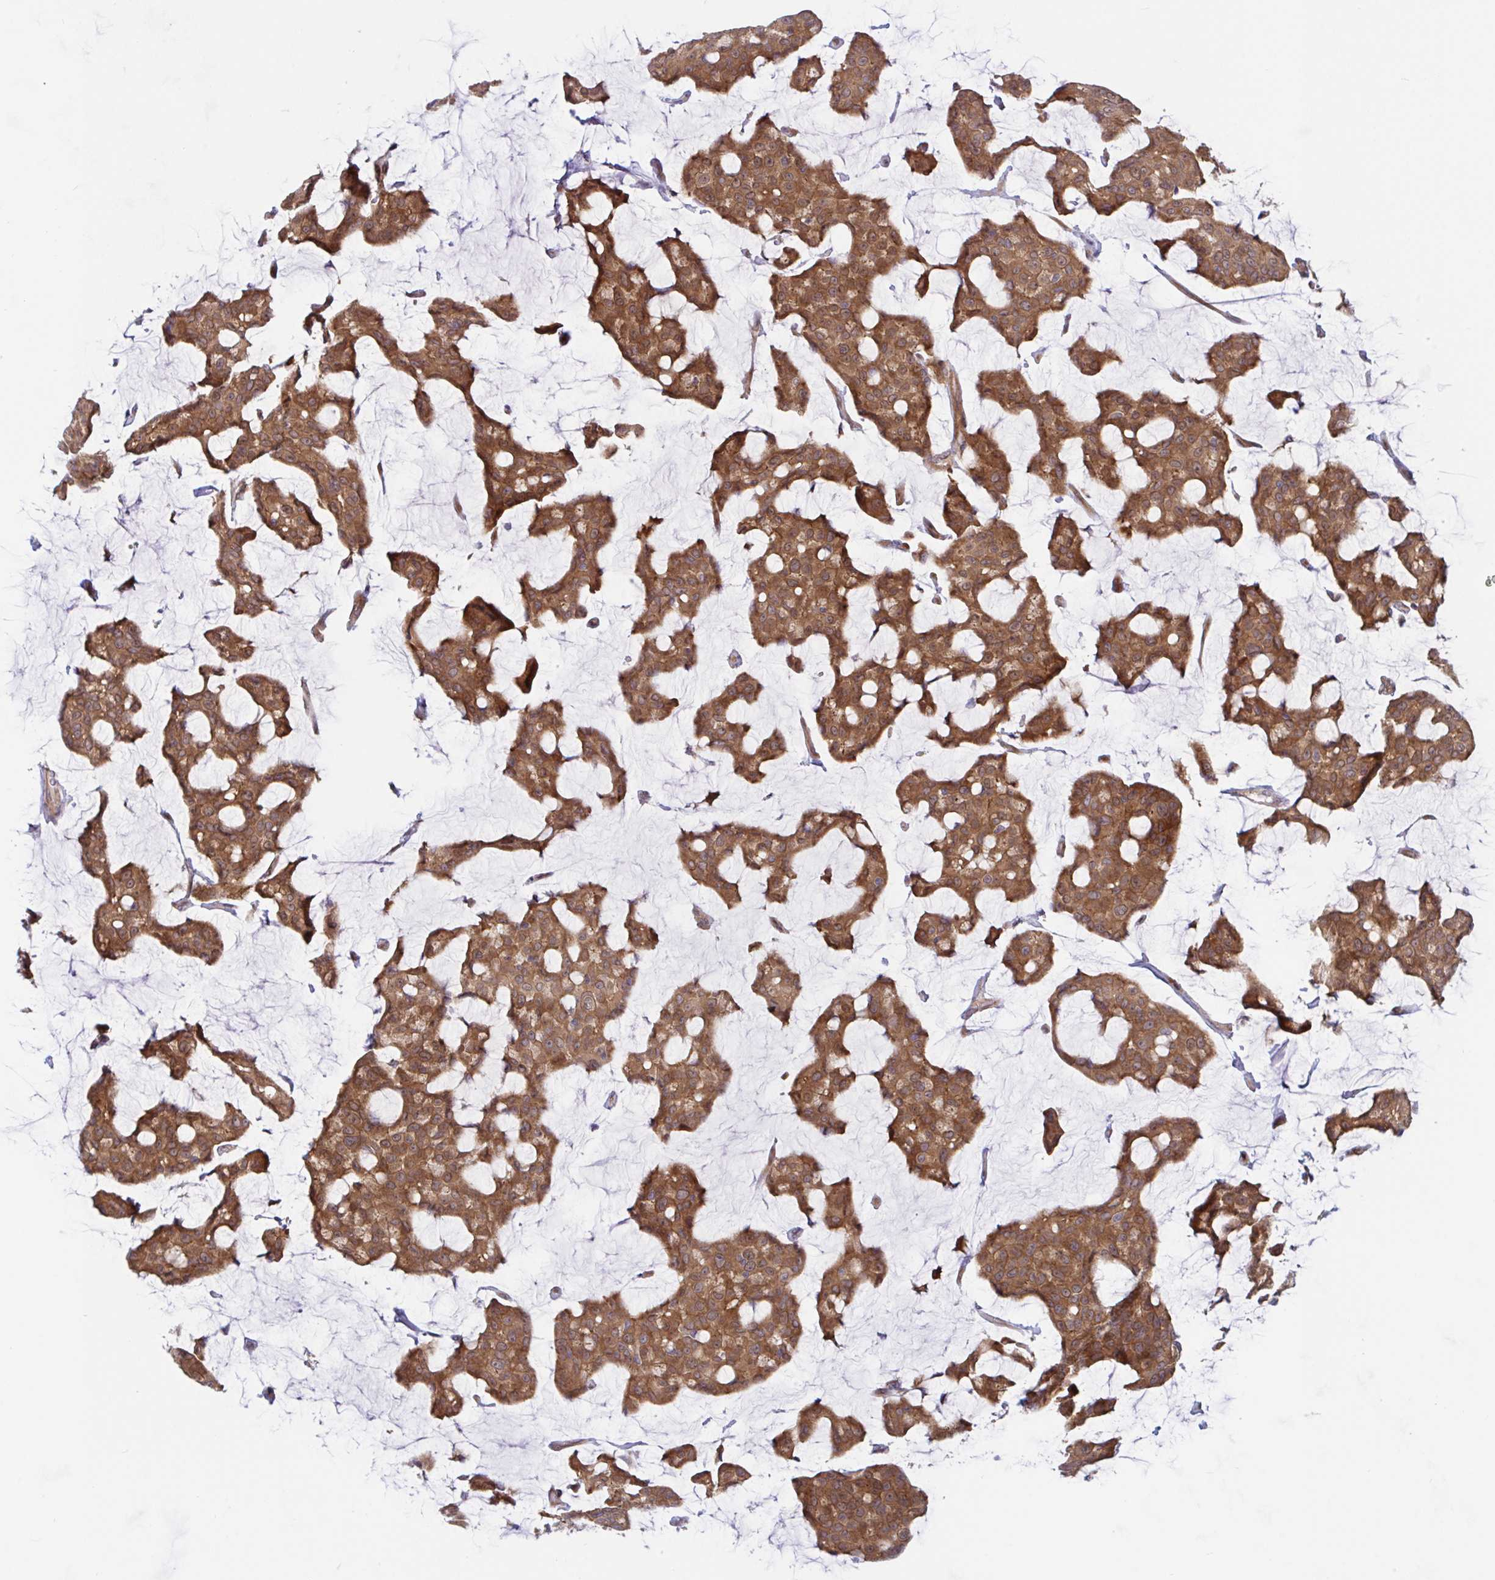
{"staining": {"intensity": "moderate", "quantity": ">75%", "location": "cytoplasmic/membranous"}, "tissue": "breast cancer", "cell_type": "Tumor cells", "image_type": "cancer", "snomed": [{"axis": "morphology", "description": "Duct carcinoma"}, {"axis": "topography", "description": "Breast"}], "caption": "High-magnification brightfield microscopy of breast intraductal carcinoma stained with DAB (brown) and counterstained with hematoxylin (blue). tumor cells exhibit moderate cytoplasmic/membranous positivity is present in approximately>75% of cells. (DAB IHC, brown staining for protein, blue staining for nuclei).", "gene": "LMNTD2", "patient": {"sex": "female", "age": 91}}